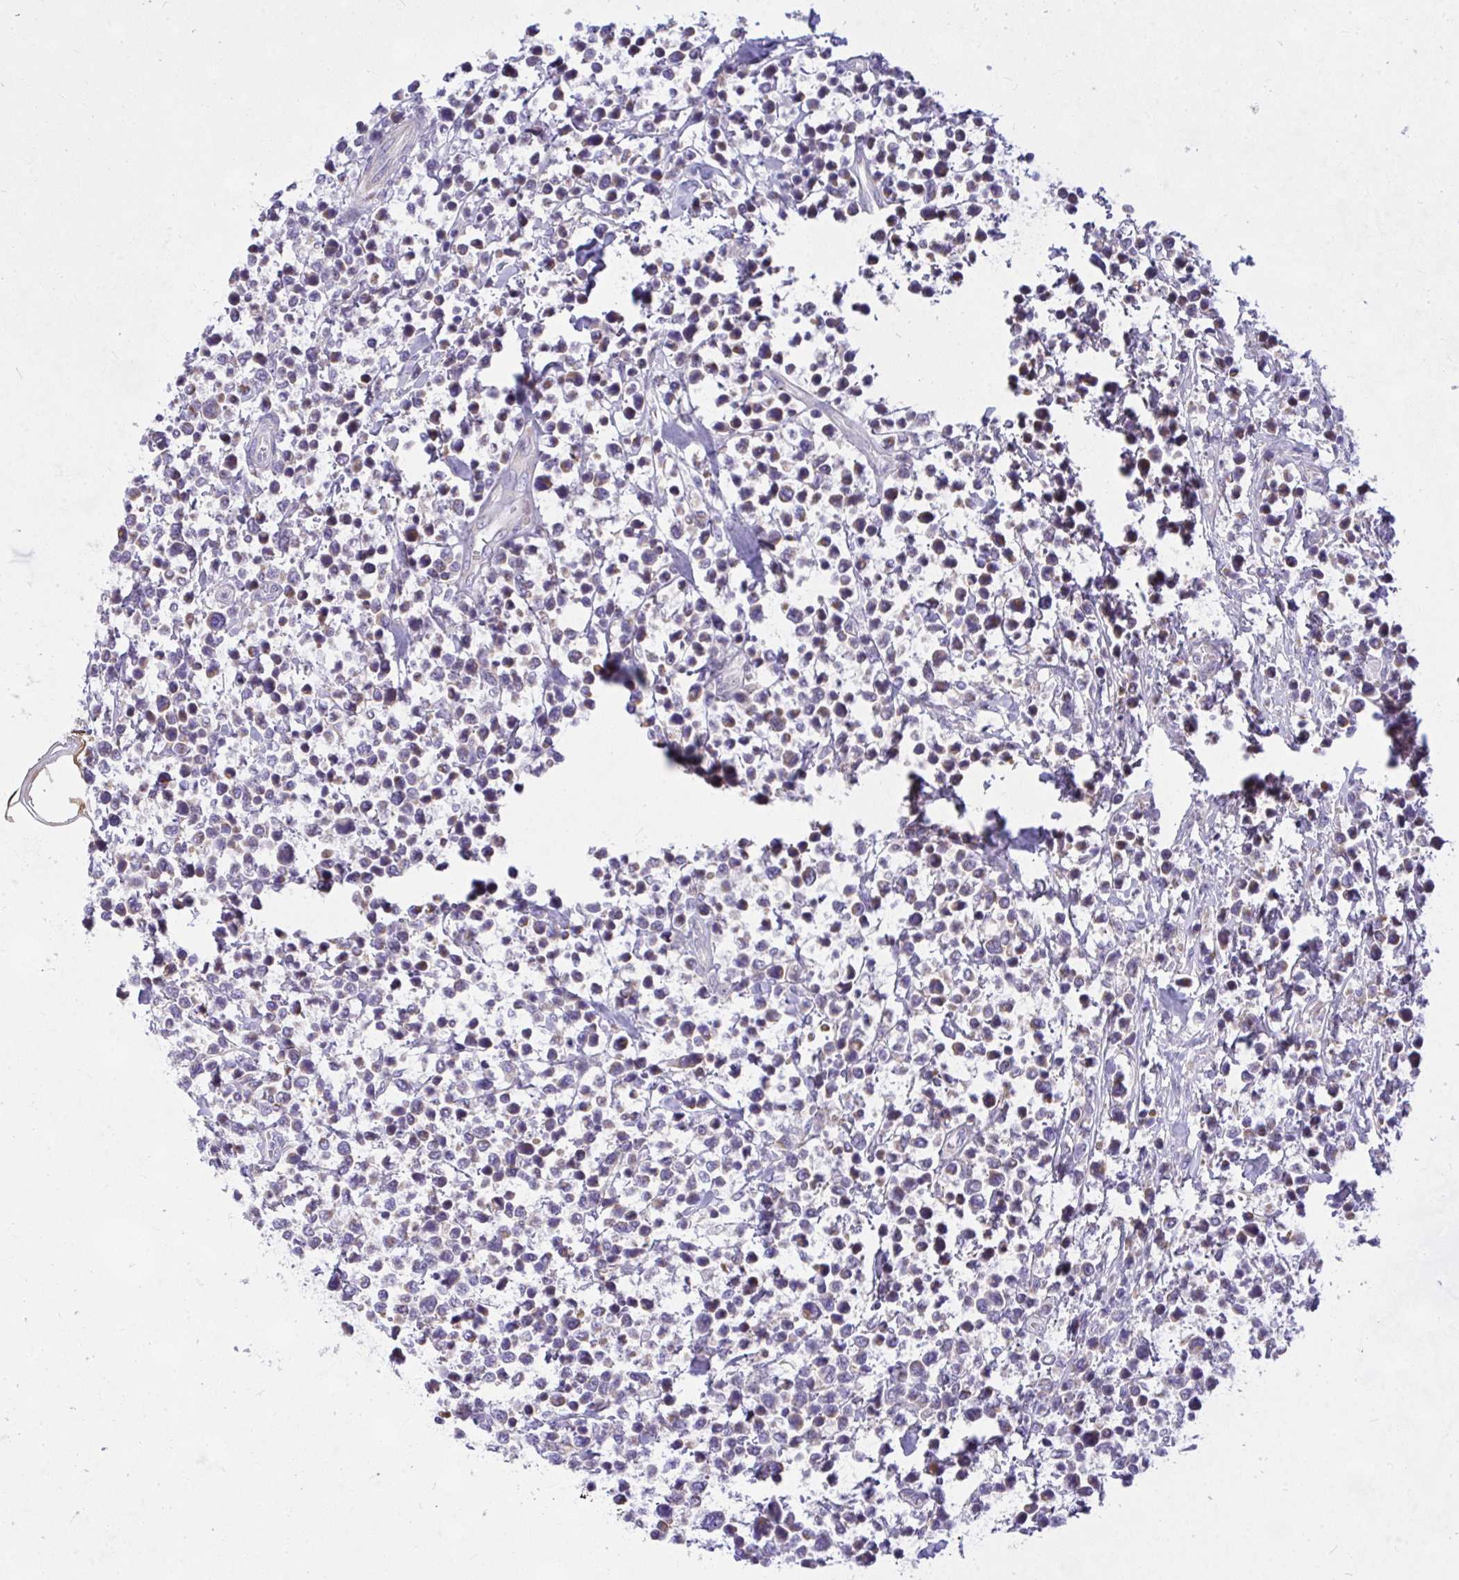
{"staining": {"intensity": "weak", "quantity": "<25%", "location": "cytoplasmic/membranous"}, "tissue": "lymphoma", "cell_type": "Tumor cells", "image_type": "cancer", "snomed": [{"axis": "morphology", "description": "Malignant lymphoma, non-Hodgkin's type, High grade"}, {"axis": "topography", "description": "Soft tissue"}], "caption": "Lymphoma was stained to show a protein in brown. There is no significant staining in tumor cells.", "gene": "CEP63", "patient": {"sex": "female", "age": 56}}